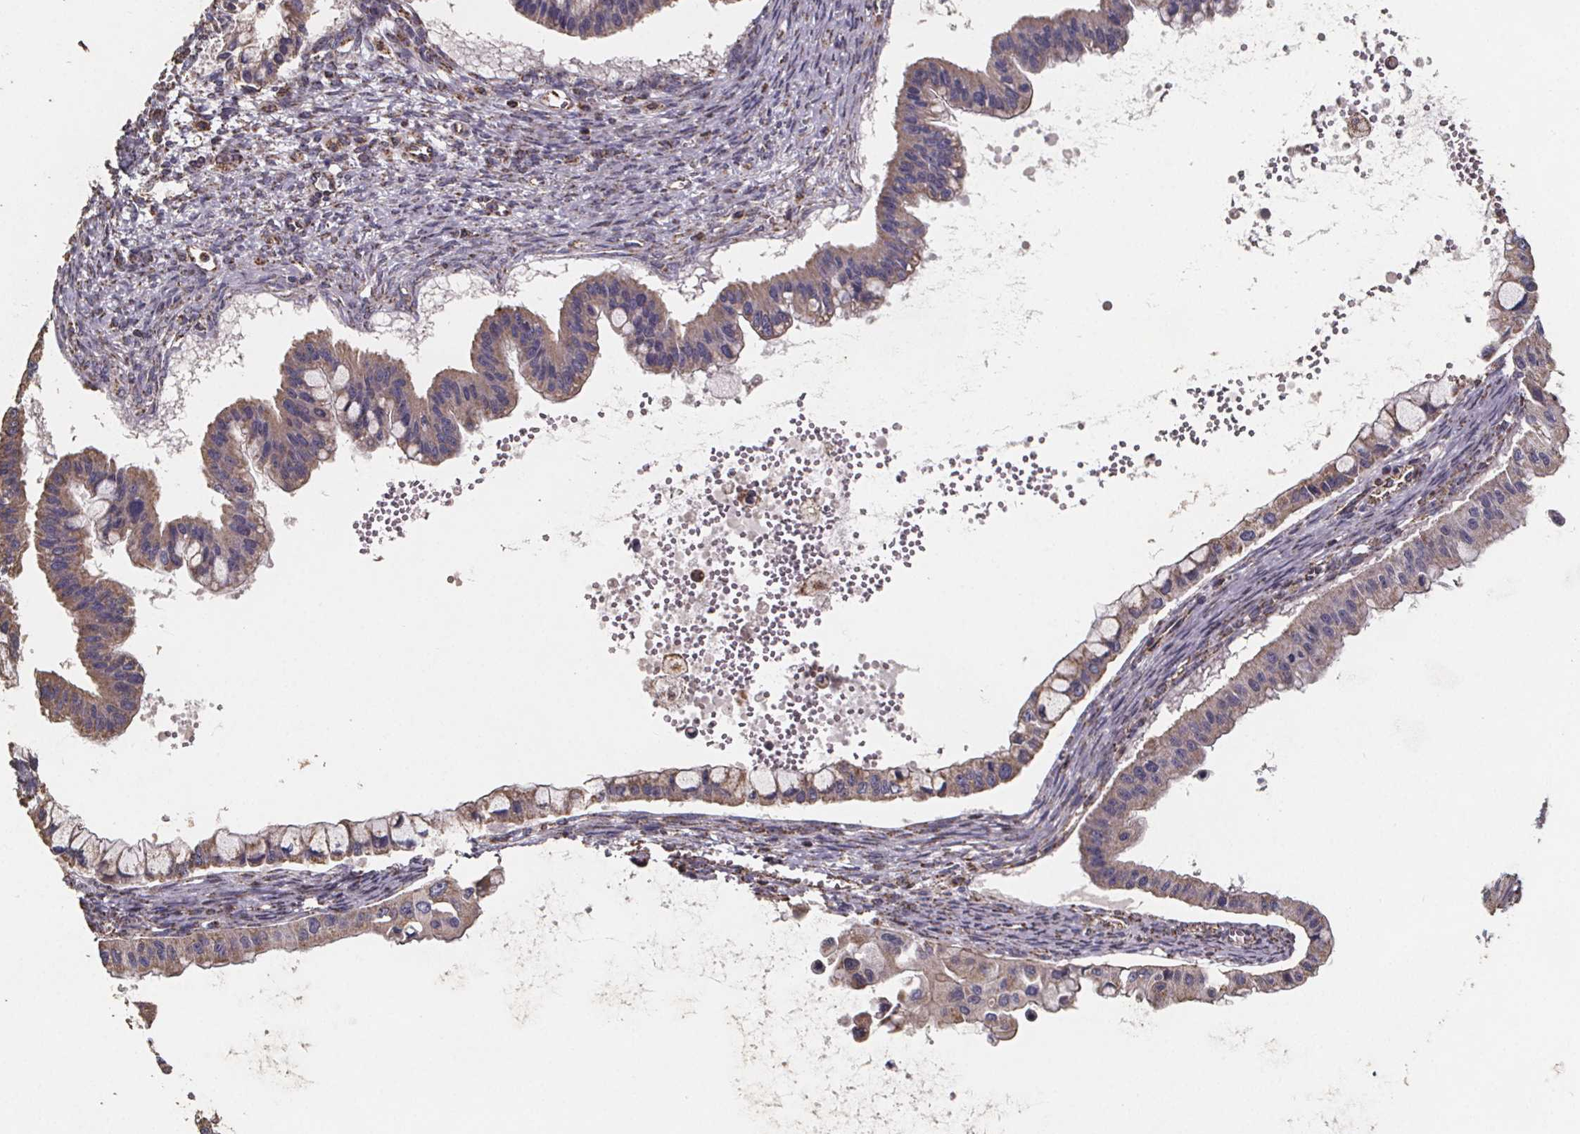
{"staining": {"intensity": "weak", "quantity": ">75%", "location": "cytoplasmic/membranous"}, "tissue": "ovarian cancer", "cell_type": "Tumor cells", "image_type": "cancer", "snomed": [{"axis": "morphology", "description": "Cystadenocarcinoma, mucinous, NOS"}, {"axis": "topography", "description": "Ovary"}], "caption": "Mucinous cystadenocarcinoma (ovarian) stained for a protein (brown) demonstrates weak cytoplasmic/membranous positive expression in approximately >75% of tumor cells.", "gene": "SLC35D2", "patient": {"sex": "female", "age": 72}}